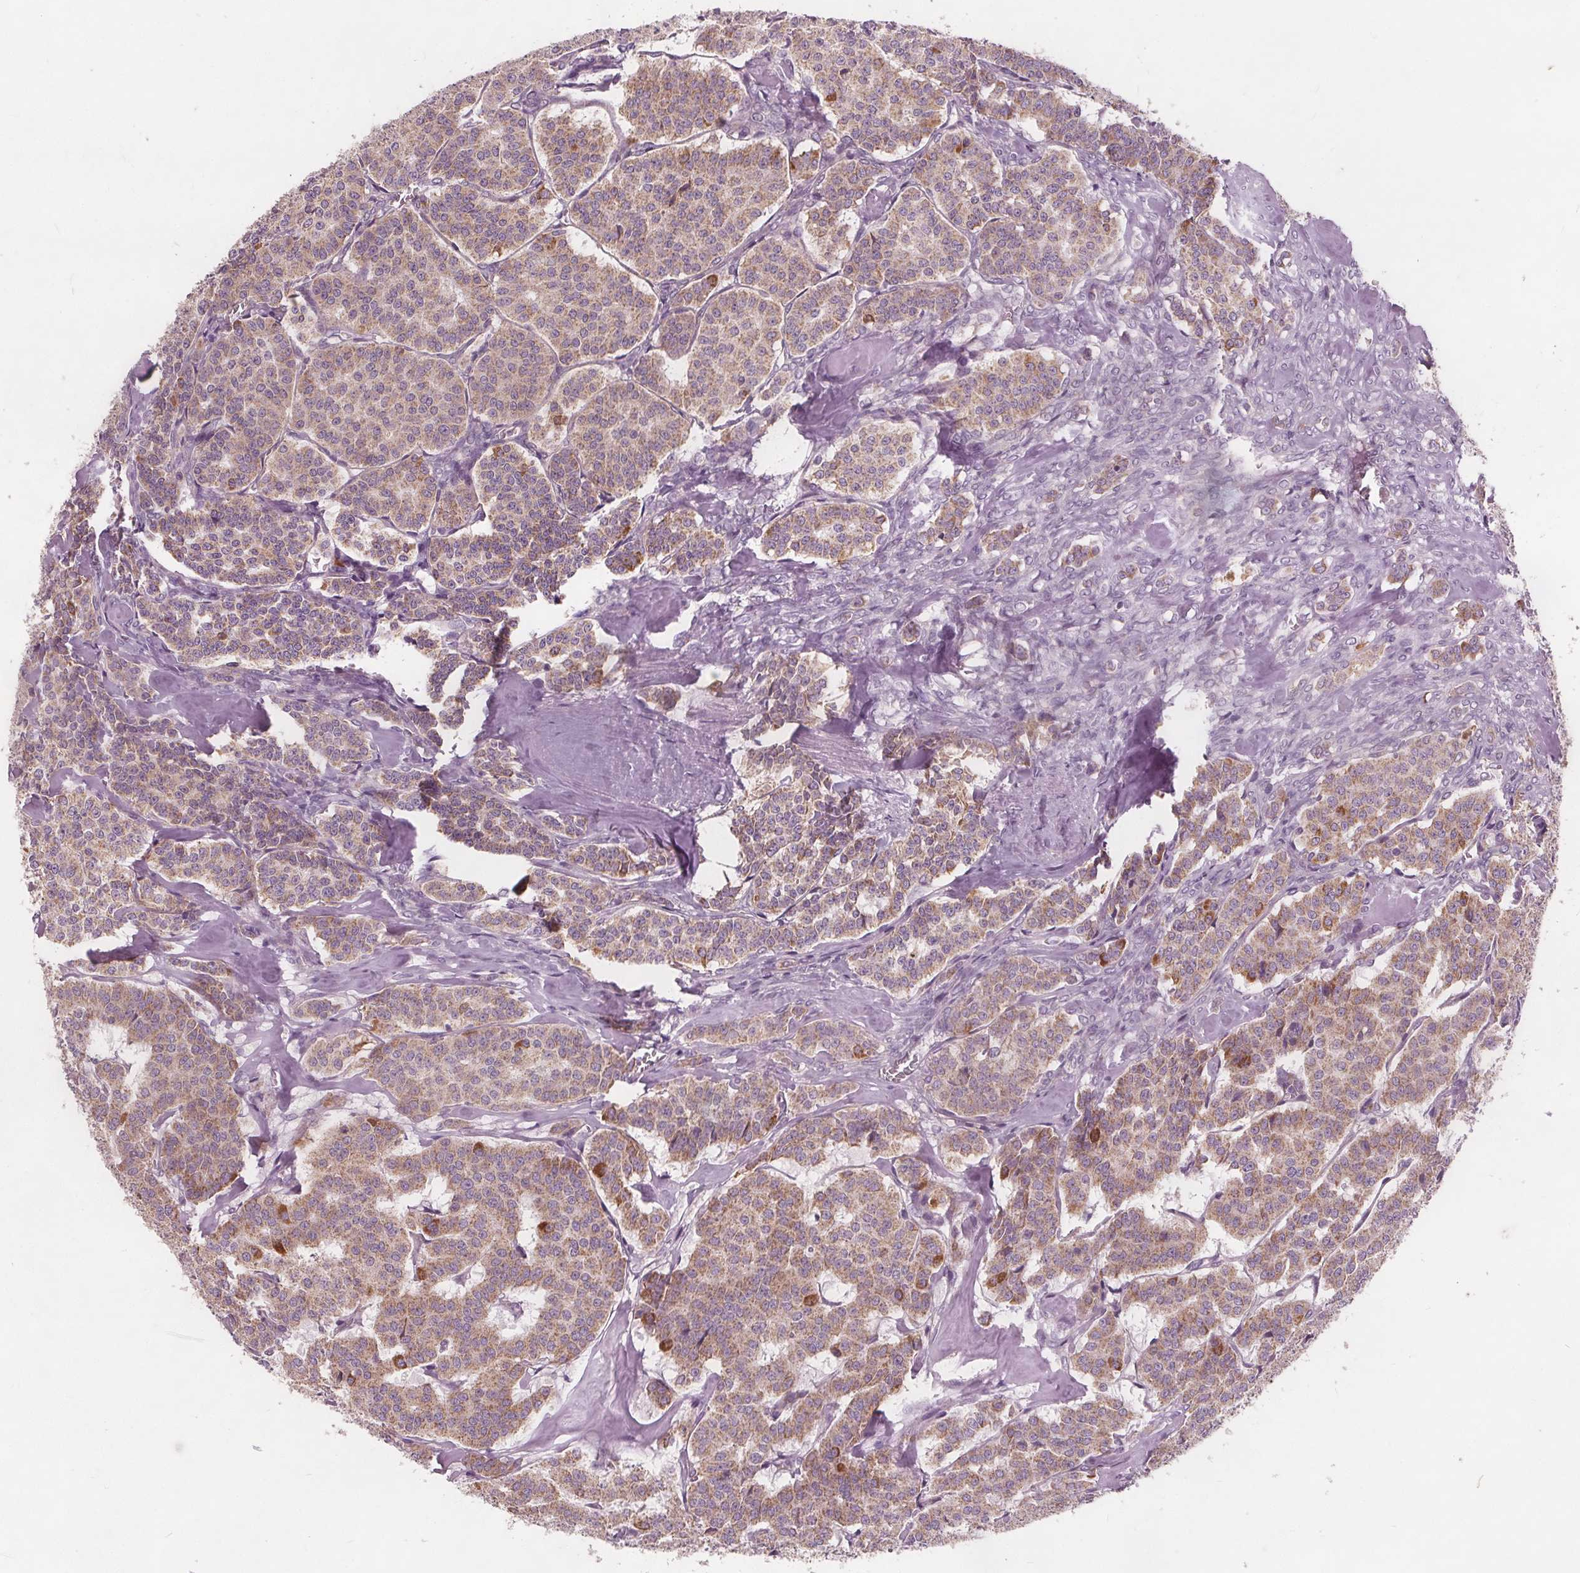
{"staining": {"intensity": "moderate", "quantity": ">75%", "location": "cytoplasmic/membranous"}, "tissue": "carcinoid", "cell_type": "Tumor cells", "image_type": "cancer", "snomed": [{"axis": "morphology", "description": "Carcinoid, malignant, NOS"}, {"axis": "topography", "description": "Lung"}], "caption": "Moderate cytoplasmic/membranous expression for a protein is present in approximately >75% of tumor cells of carcinoid using immunohistochemistry.", "gene": "ECI2", "patient": {"sex": "female", "age": 46}}